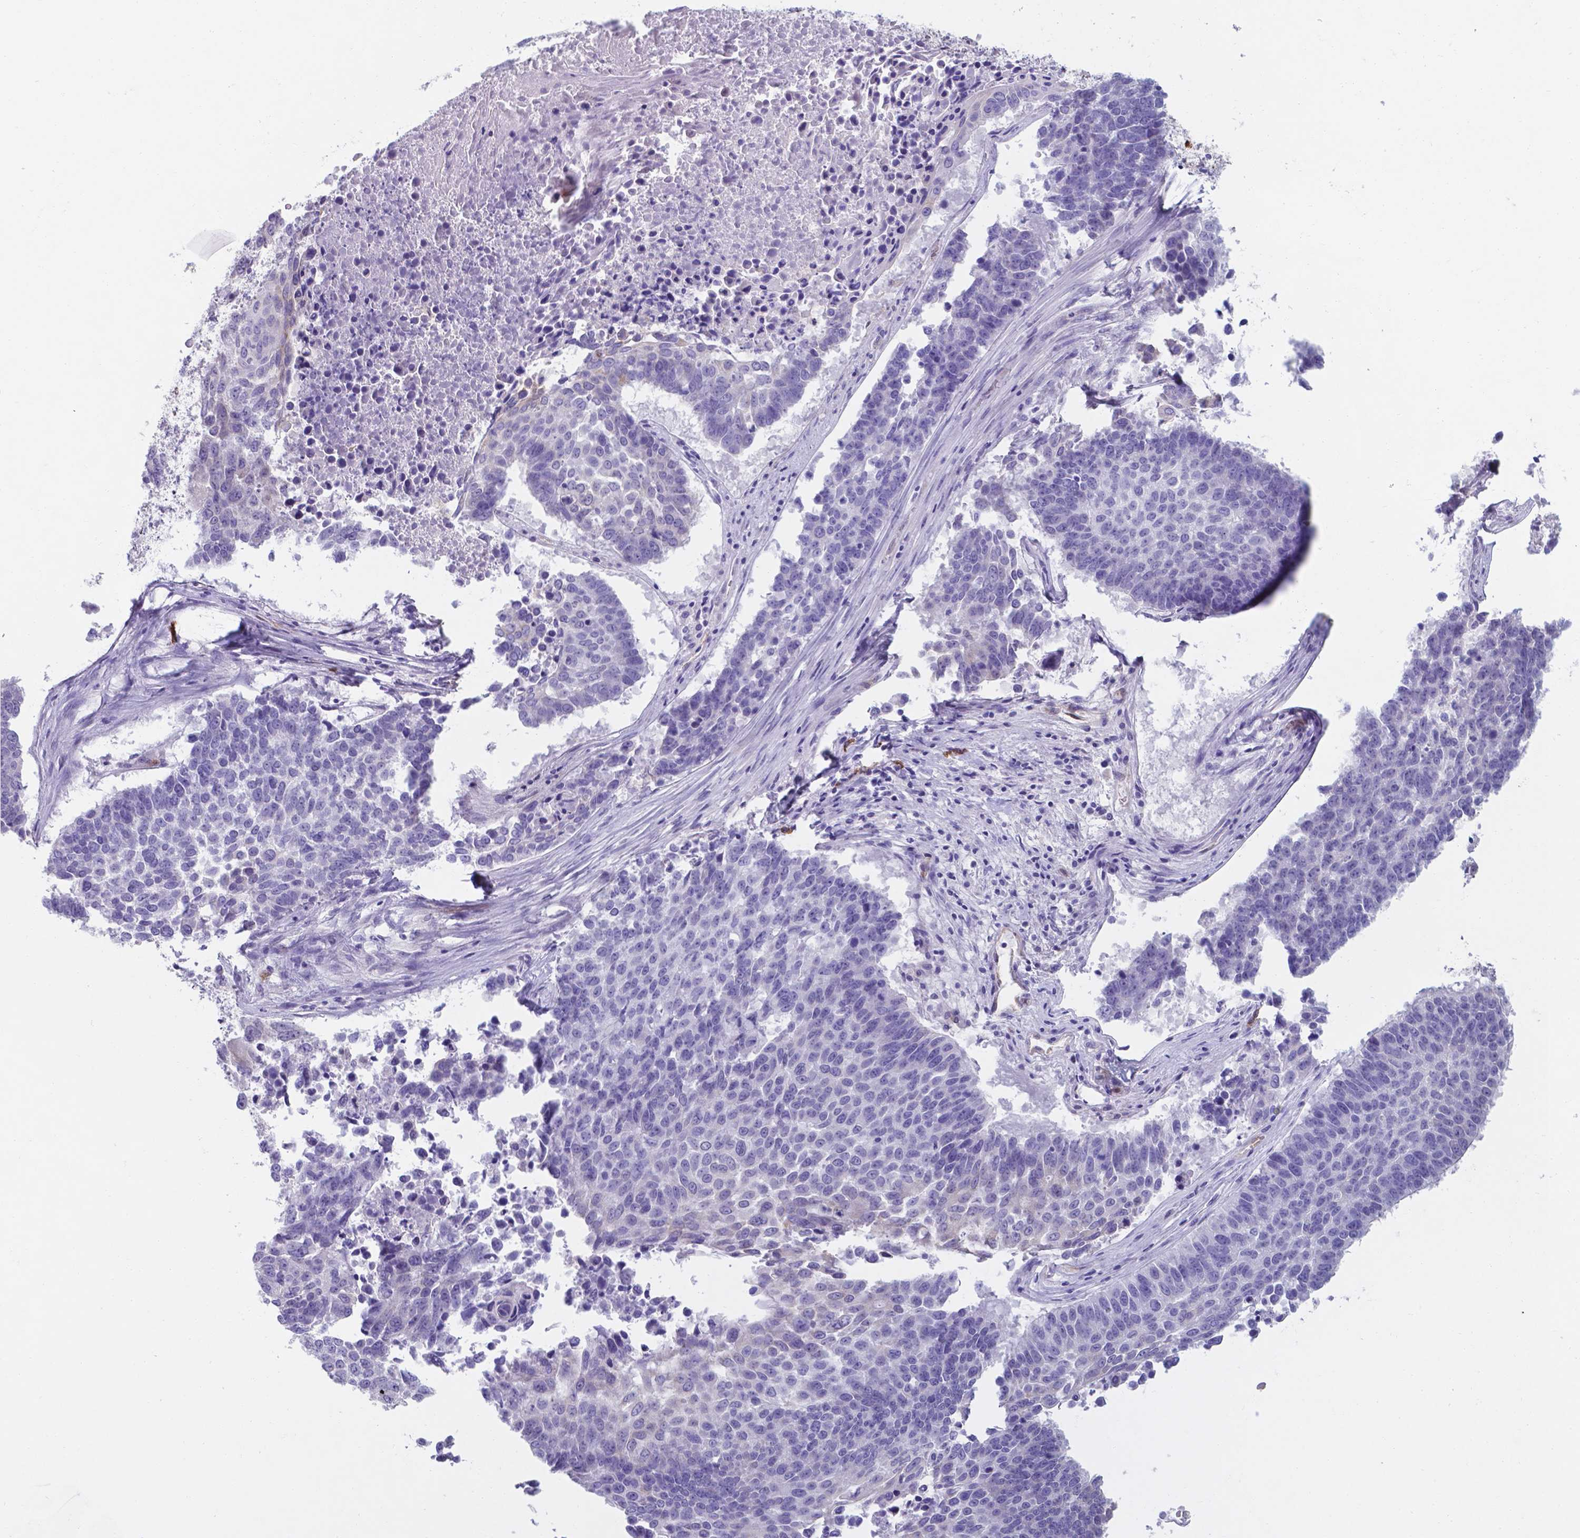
{"staining": {"intensity": "negative", "quantity": "none", "location": "none"}, "tissue": "lung cancer", "cell_type": "Tumor cells", "image_type": "cancer", "snomed": [{"axis": "morphology", "description": "Squamous cell carcinoma, NOS"}, {"axis": "topography", "description": "Lung"}], "caption": "Squamous cell carcinoma (lung) was stained to show a protein in brown. There is no significant positivity in tumor cells.", "gene": "UBE2J1", "patient": {"sex": "male", "age": 73}}